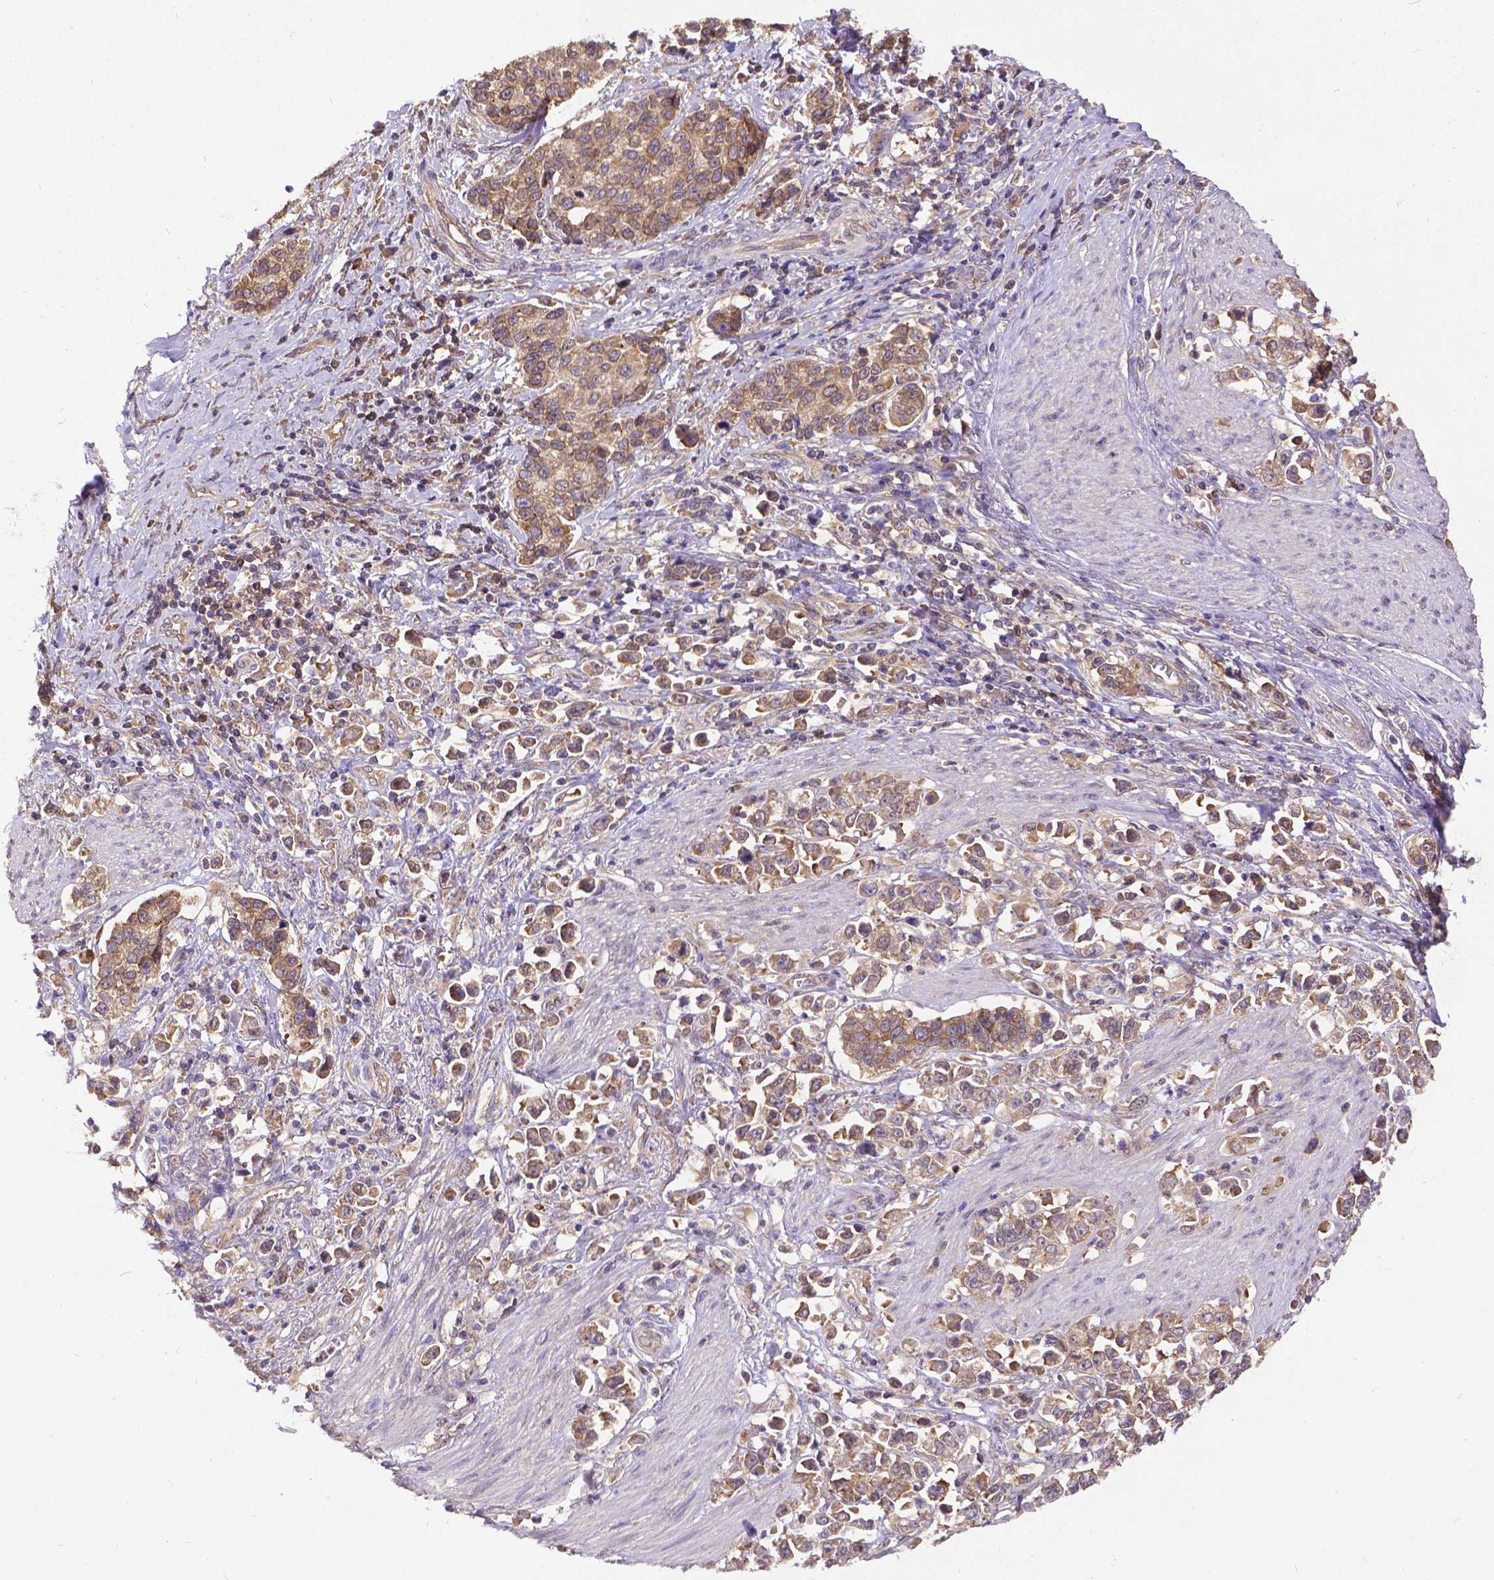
{"staining": {"intensity": "moderate", "quantity": ">75%", "location": "cytoplasmic/membranous"}, "tissue": "stomach cancer", "cell_type": "Tumor cells", "image_type": "cancer", "snomed": [{"axis": "morphology", "description": "Adenocarcinoma, NOS"}, {"axis": "topography", "description": "Stomach"}], "caption": "A photomicrograph showing moderate cytoplasmic/membranous expression in about >75% of tumor cells in stomach cancer (adenocarcinoma), as visualized by brown immunohistochemical staining.", "gene": "DENND6A", "patient": {"sex": "male", "age": 93}}